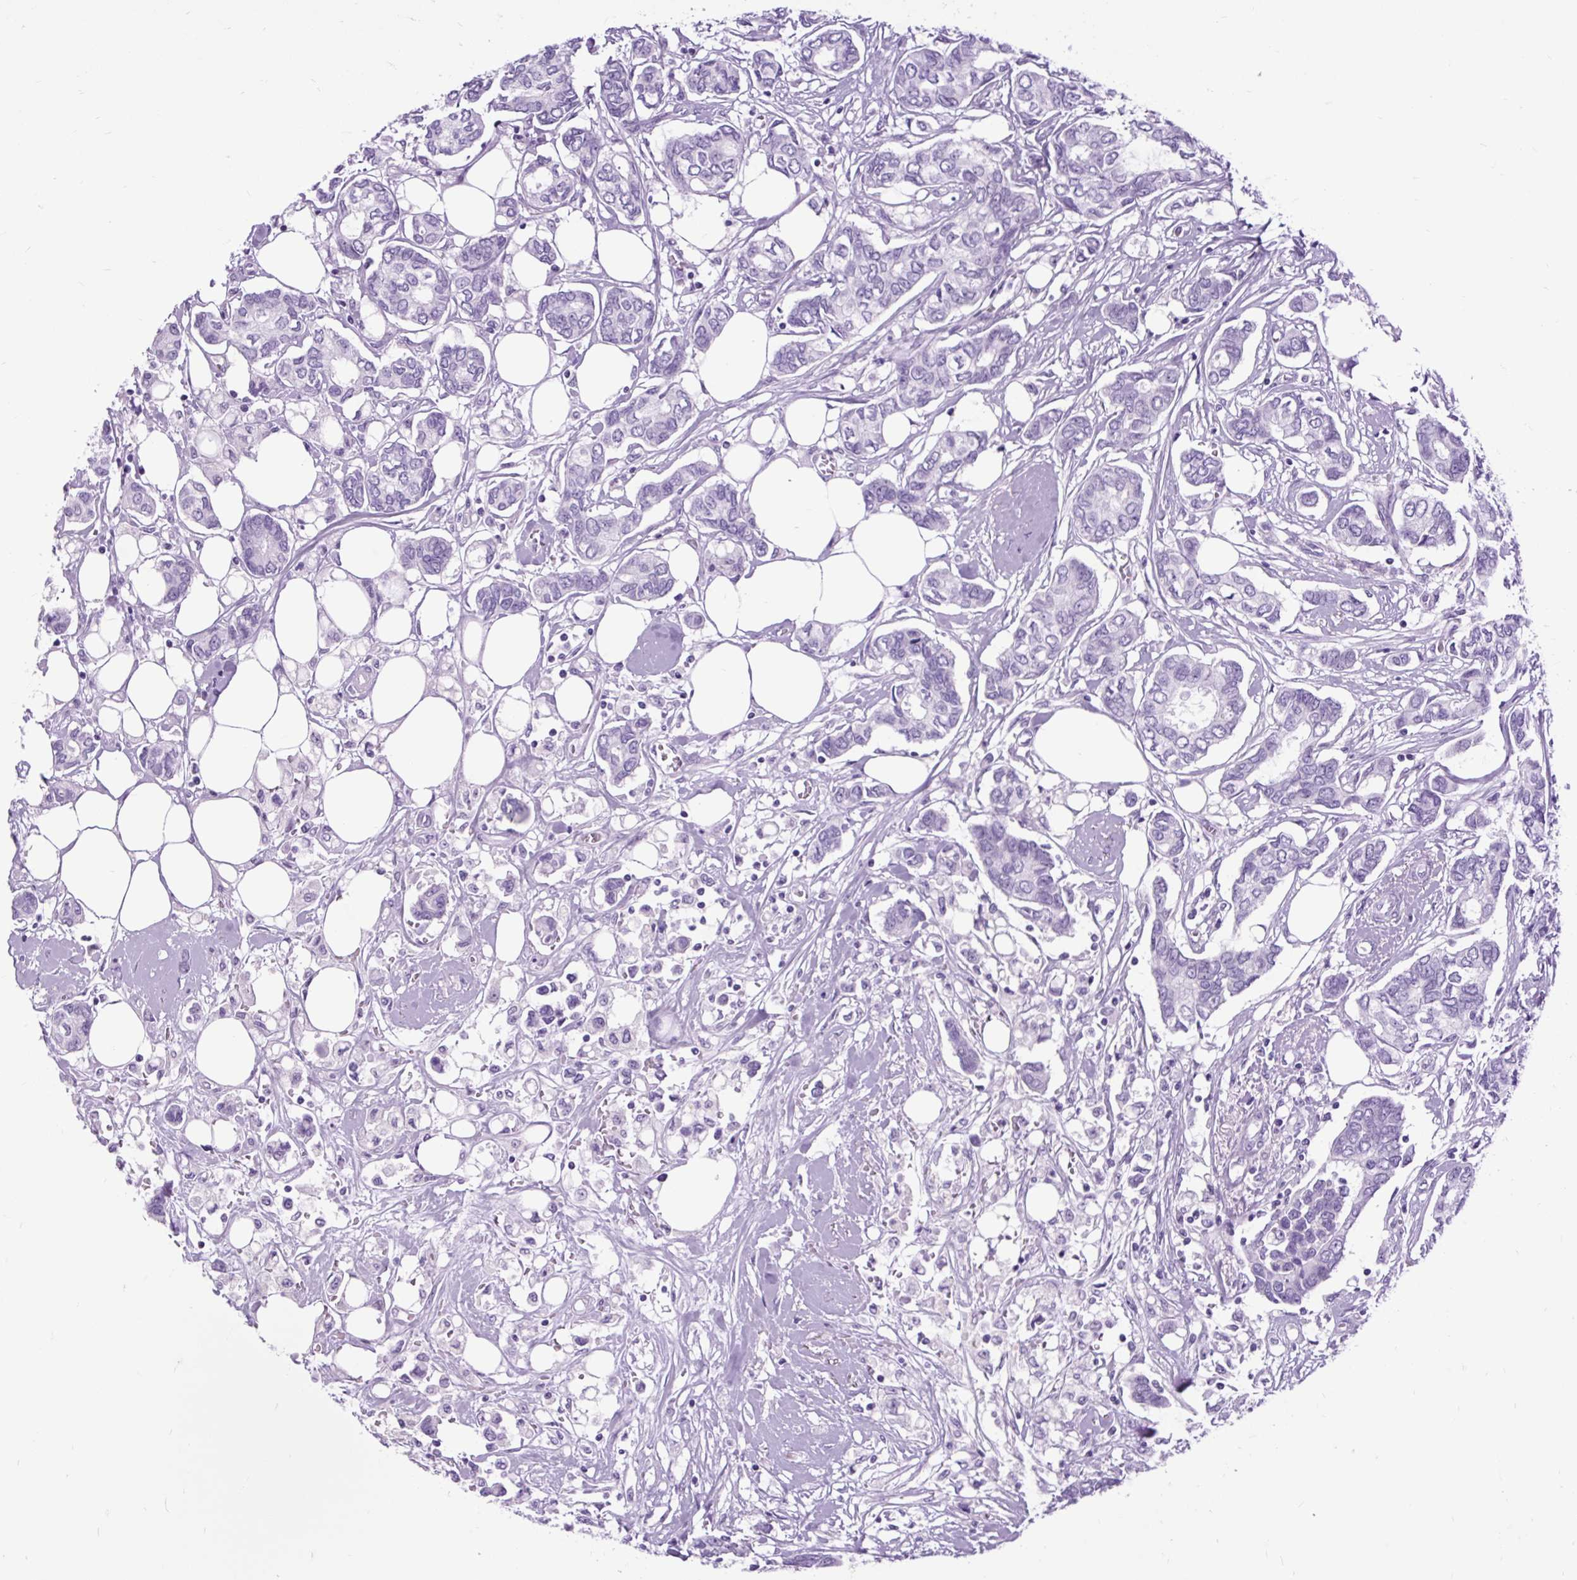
{"staining": {"intensity": "negative", "quantity": "none", "location": "none"}, "tissue": "breast cancer", "cell_type": "Tumor cells", "image_type": "cancer", "snomed": [{"axis": "morphology", "description": "Duct carcinoma"}, {"axis": "topography", "description": "Breast"}], "caption": "DAB (3,3'-diaminobenzidine) immunohistochemical staining of human invasive ductal carcinoma (breast) shows no significant staining in tumor cells.", "gene": "DPP6", "patient": {"sex": "female", "age": 73}}